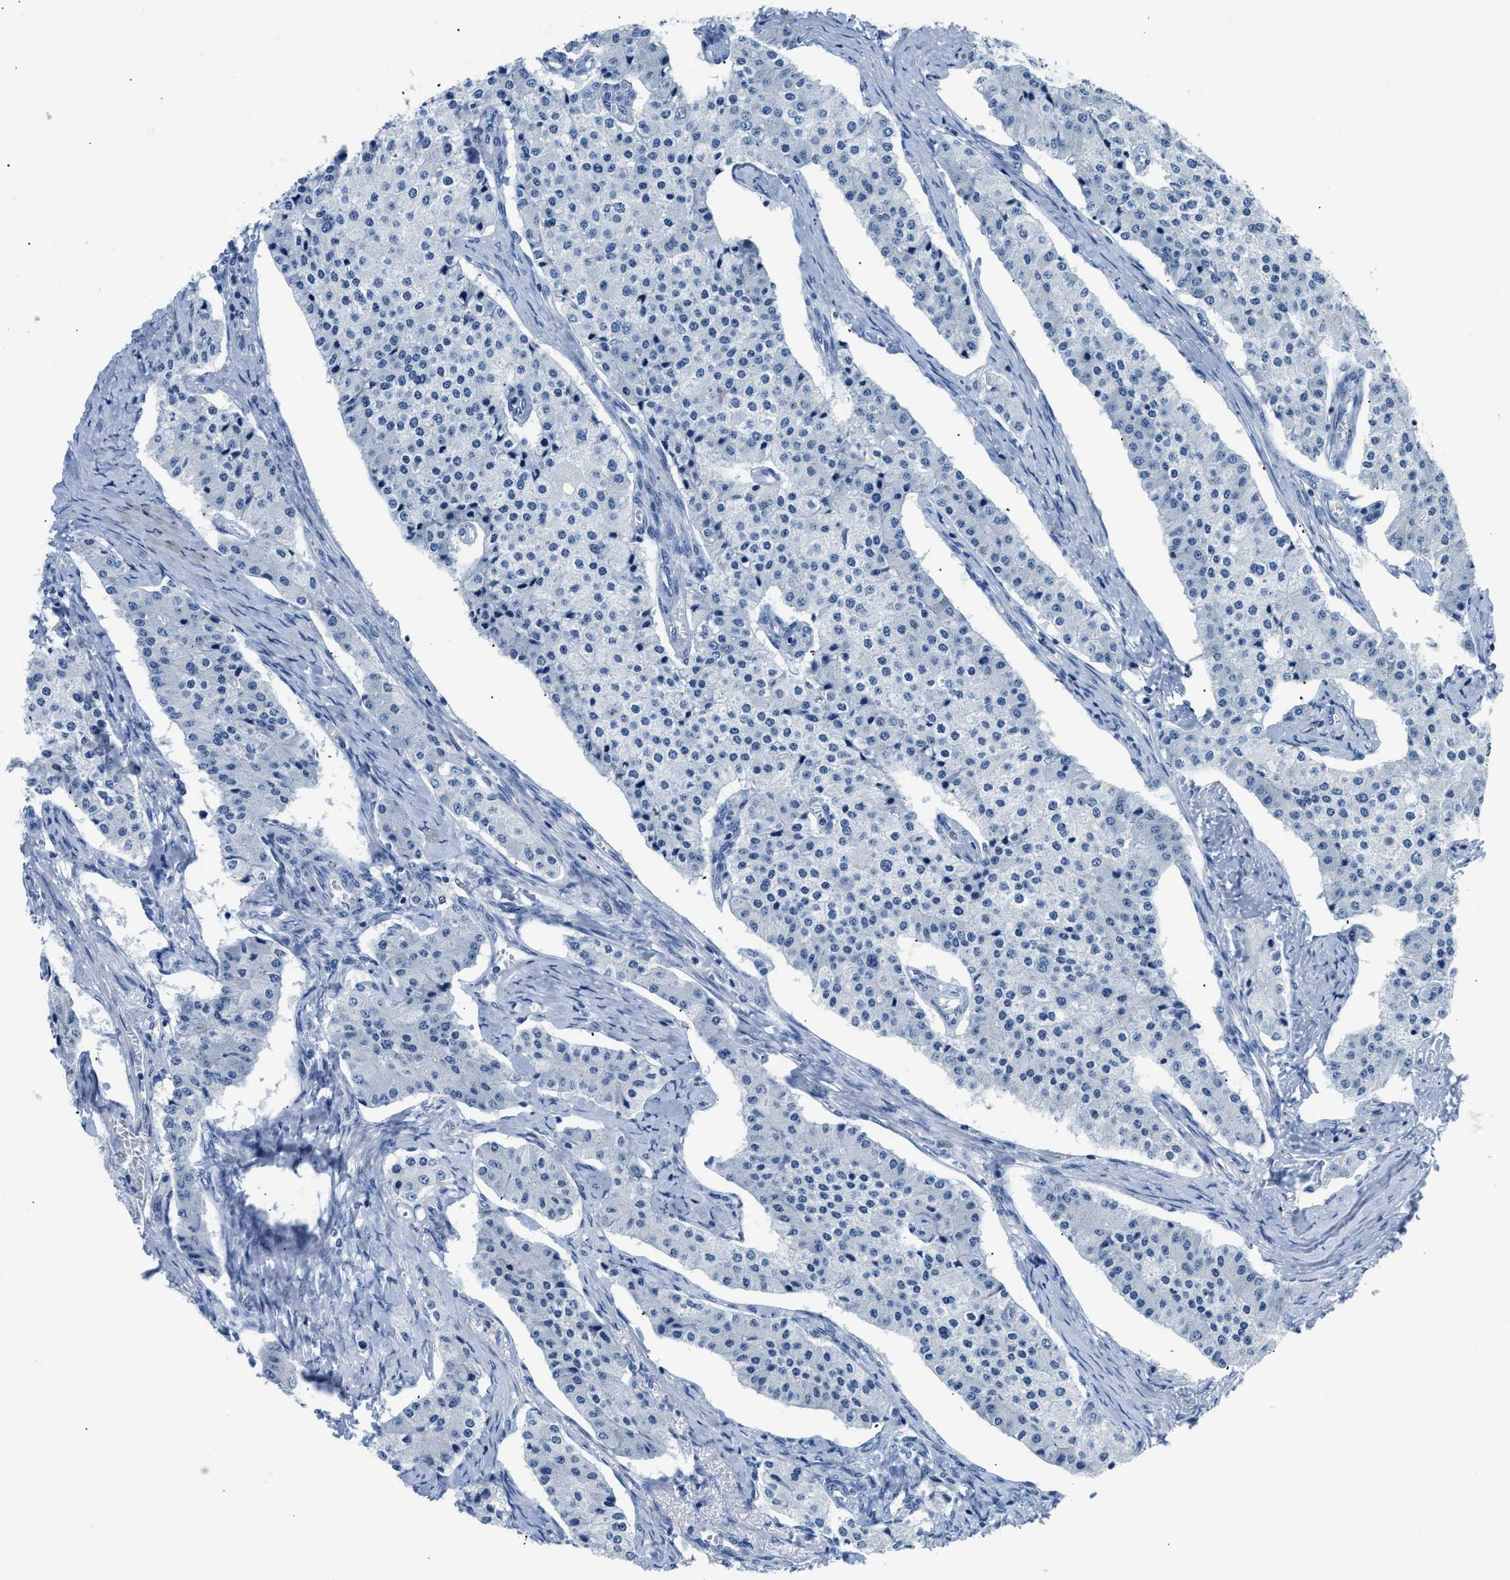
{"staining": {"intensity": "negative", "quantity": "none", "location": "none"}, "tissue": "carcinoid", "cell_type": "Tumor cells", "image_type": "cancer", "snomed": [{"axis": "morphology", "description": "Carcinoid, malignant, NOS"}, {"axis": "topography", "description": "Colon"}], "caption": "This is an immunohistochemistry (IHC) histopathology image of human carcinoid. There is no positivity in tumor cells.", "gene": "NFATC2", "patient": {"sex": "female", "age": 52}}